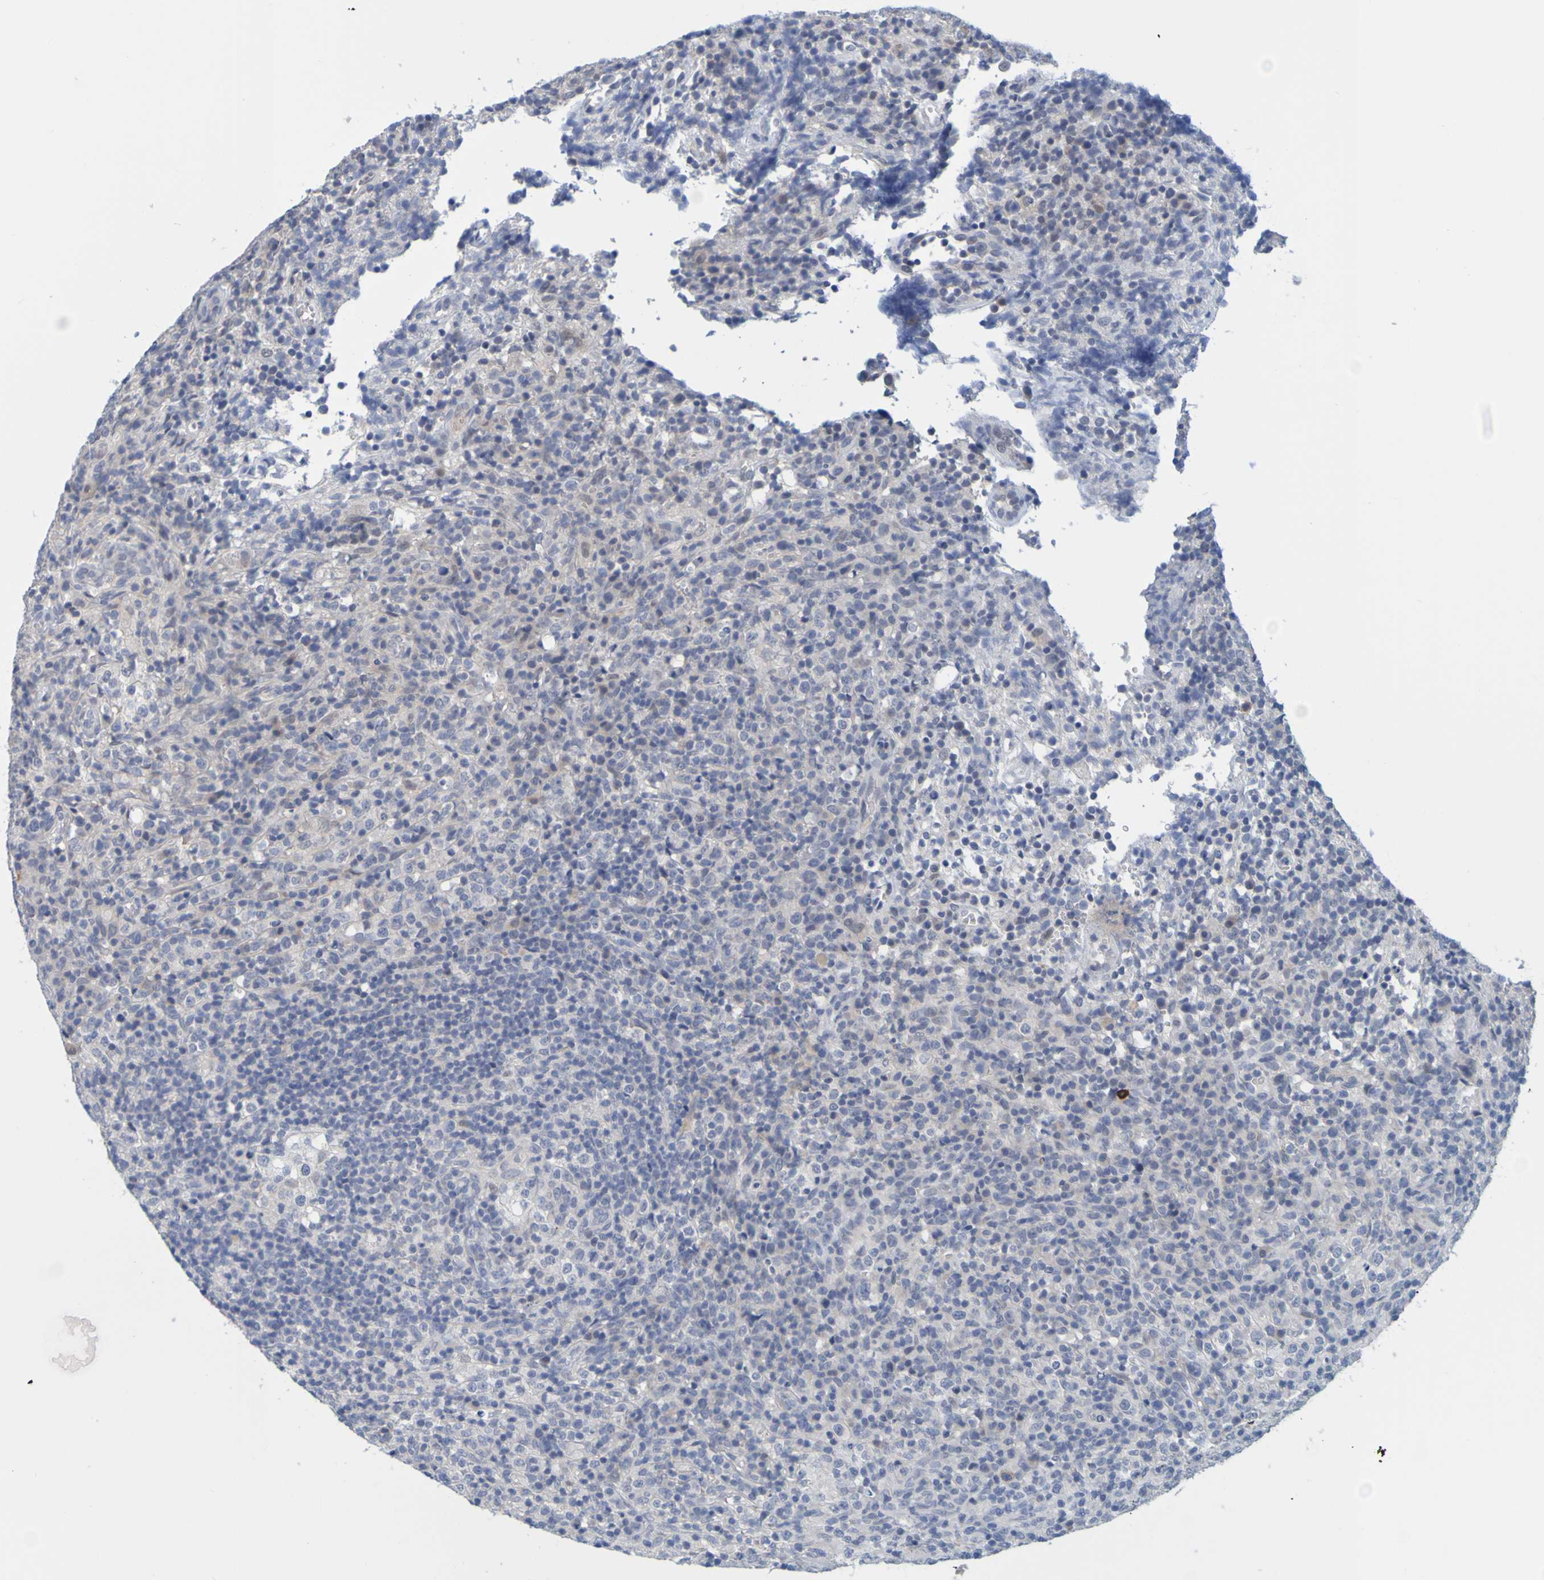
{"staining": {"intensity": "negative", "quantity": "none", "location": "none"}, "tissue": "lymphoma", "cell_type": "Tumor cells", "image_type": "cancer", "snomed": [{"axis": "morphology", "description": "Malignant lymphoma, non-Hodgkin's type, High grade"}, {"axis": "topography", "description": "Lymph node"}], "caption": "High power microscopy micrograph of an immunohistochemistry image of high-grade malignant lymphoma, non-Hodgkin's type, revealing no significant expression in tumor cells.", "gene": "ENDOU", "patient": {"sex": "female", "age": 76}}